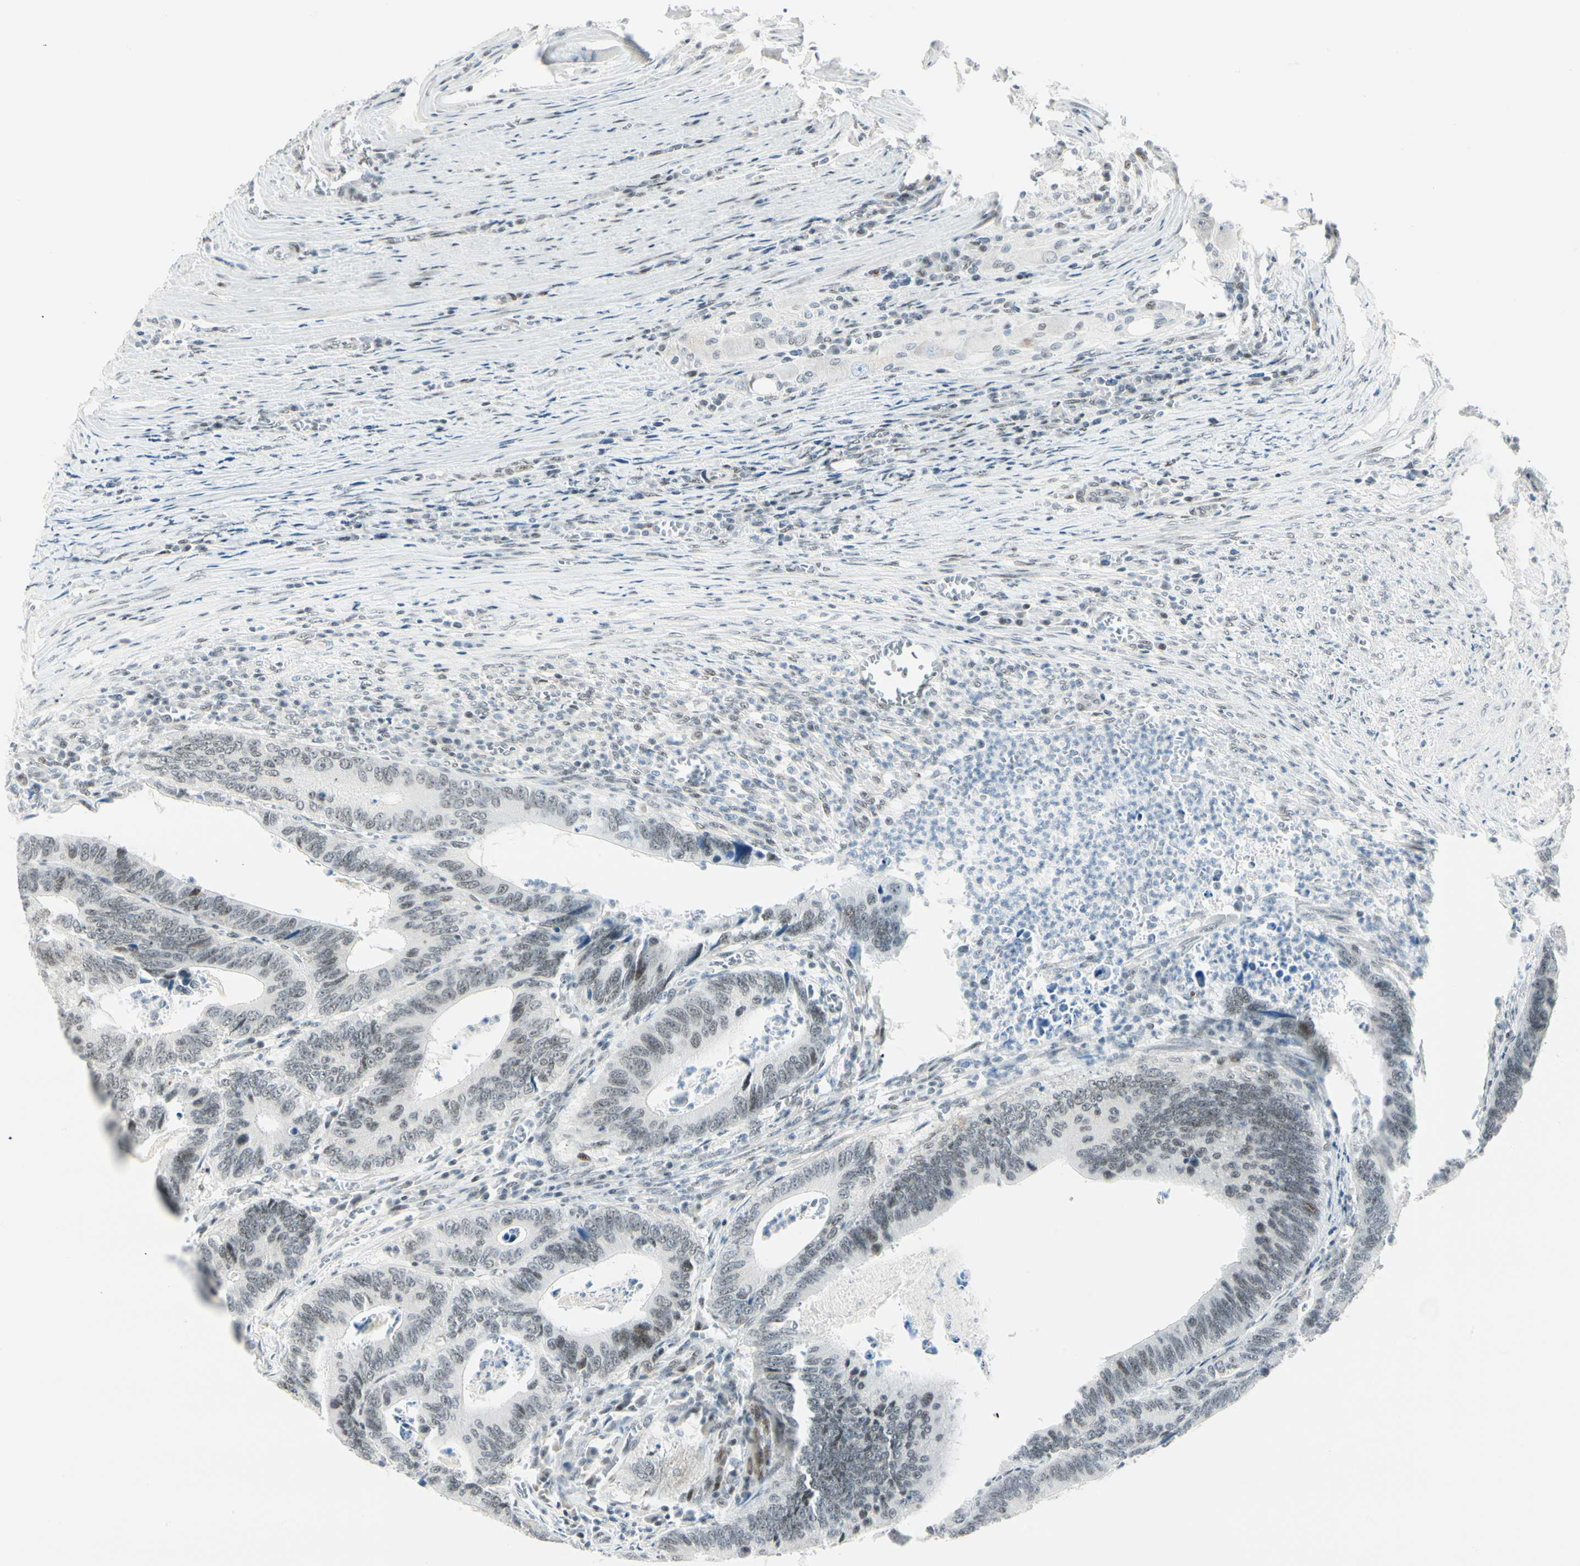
{"staining": {"intensity": "weak", "quantity": "<25%", "location": "nuclear"}, "tissue": "colorectal cancer", "cell_type": "Tumor cells", "image_type": "cancer", "snomed": [{"axis": "morphology", "description": "Adenocarcinoma, NOS"}, {"axis": "topography", "description": "Colon"}], "caption": "This is an IHC image of colorectal adenocarcinoma. There is no positivity in tumor cells.", "gene": "PKNOX1", "patient": {"sex": "male", "age": 72}}